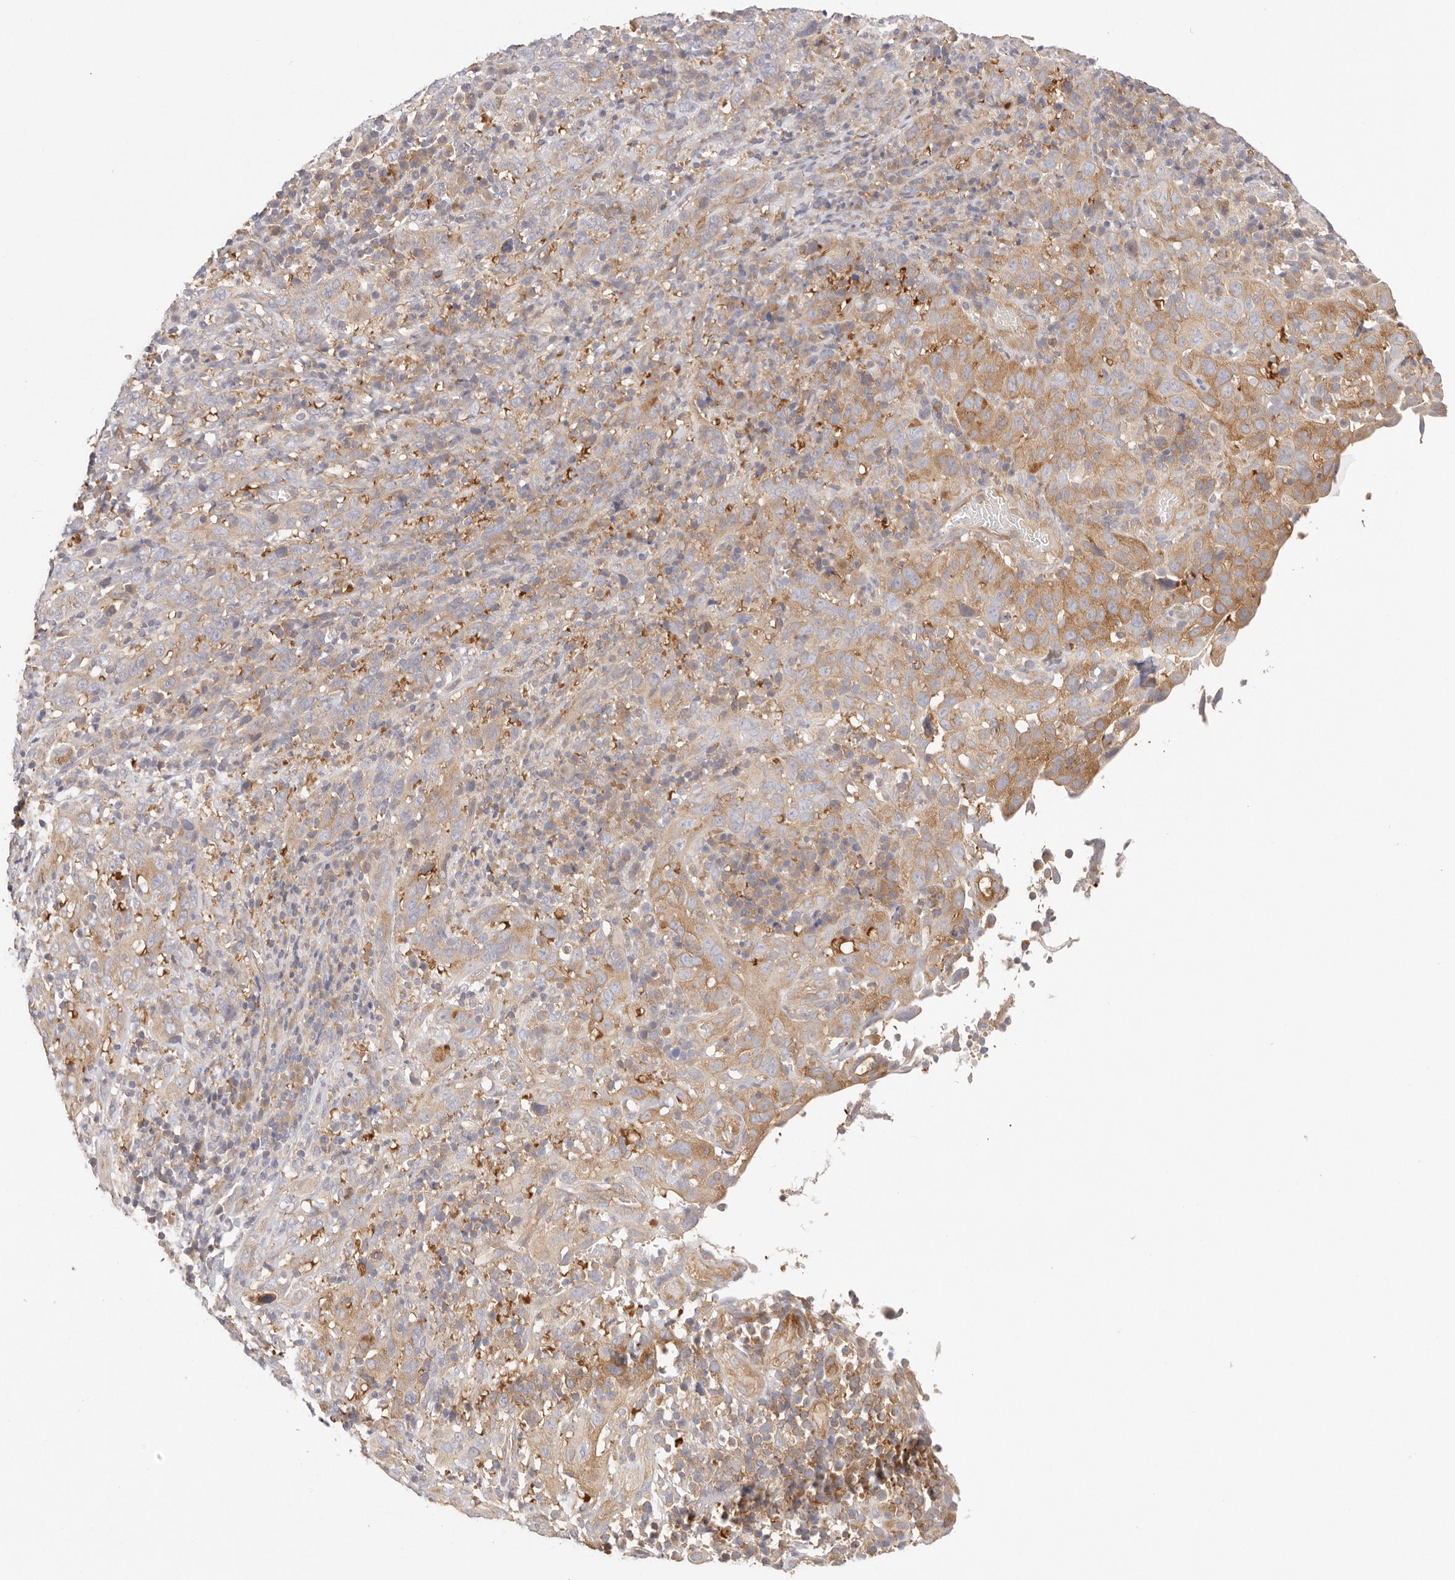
{"staining": {"intensity": "moderate", "quantity": ">75%", "location": "cytoplasmic/membranous"}, "tissue": "cervical cancer", "cell_type": "Tumor cells", "image_type": "cancer", "snomed": [{"axis": "morphology", "description": "Squamous cell carcinoma, NOS"}, {"axis": "topography", "description": "Cervix"}], "caption": "Immunohistochemical staining of cervical cancer (squamous cell carcinoma) shows moderate cytoplasmic/membranous protein expression in approximately >75% of tumor cells. The staining was performed using DAB to visualize the protein expression in brown, while the nuclei were stained in blue with hematoxylin (Magnification: 20x).", "gene": "KCMF1", "patient": {"sex": "female", "age": 46}}